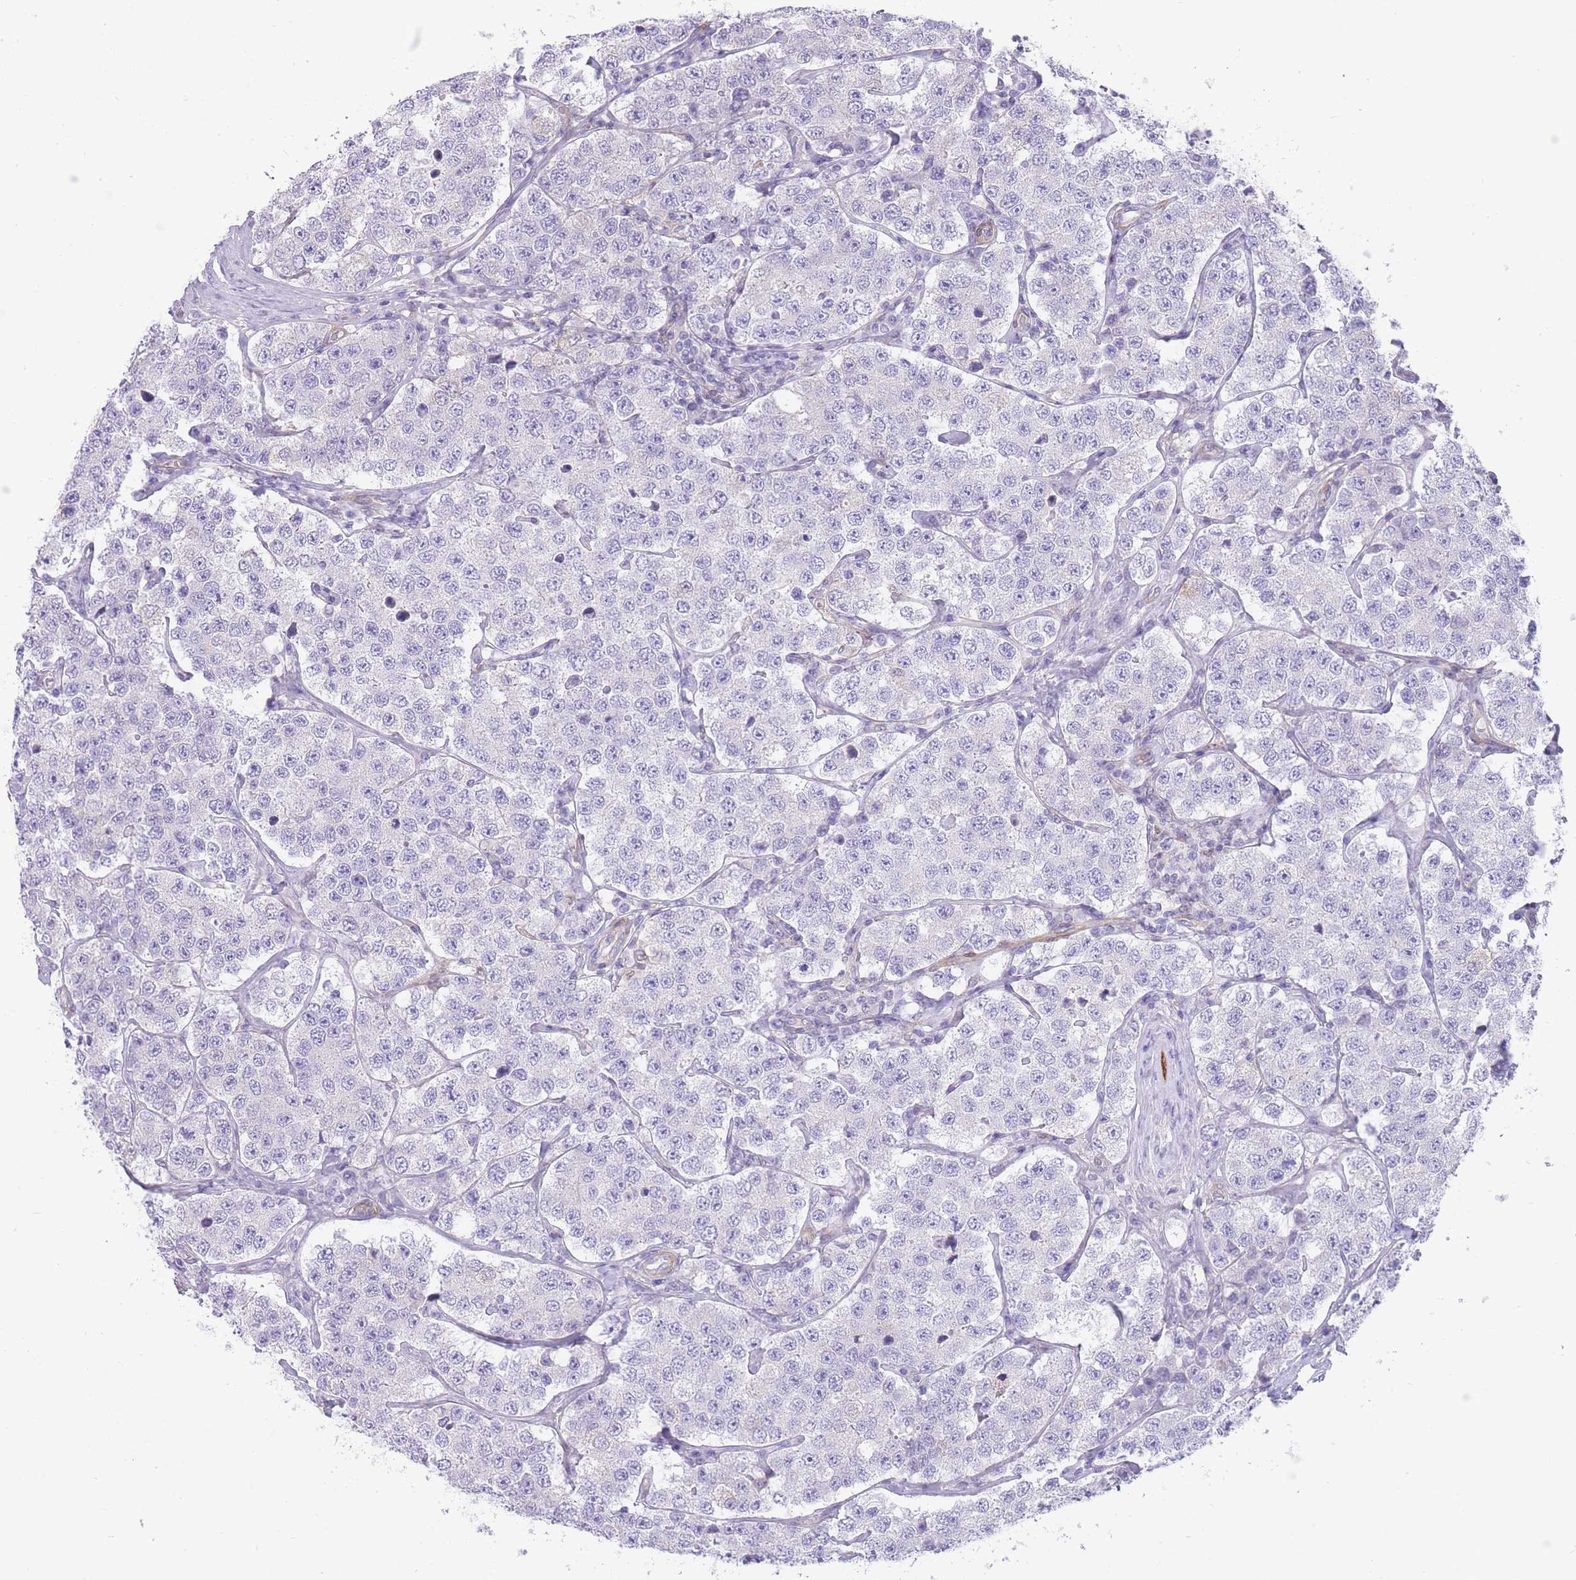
{"staining": {"intensity": "negative", "quantity": "none", "location": "none"}, "tissue": "testis cancer", "cell_type": "Tumor cells", "image_type": "cancer", "snomed": [{"axis": "morphology", "description": "Seminoma, NOS"}, {"axis": "topography", "description": "Testis"}], "caption": "Photomicrograph shows no protein staining in tumor cells of seminoma (testis) tissue.", "gene": "OR11H12", "patient": {"sex": "male", "age": 34}}